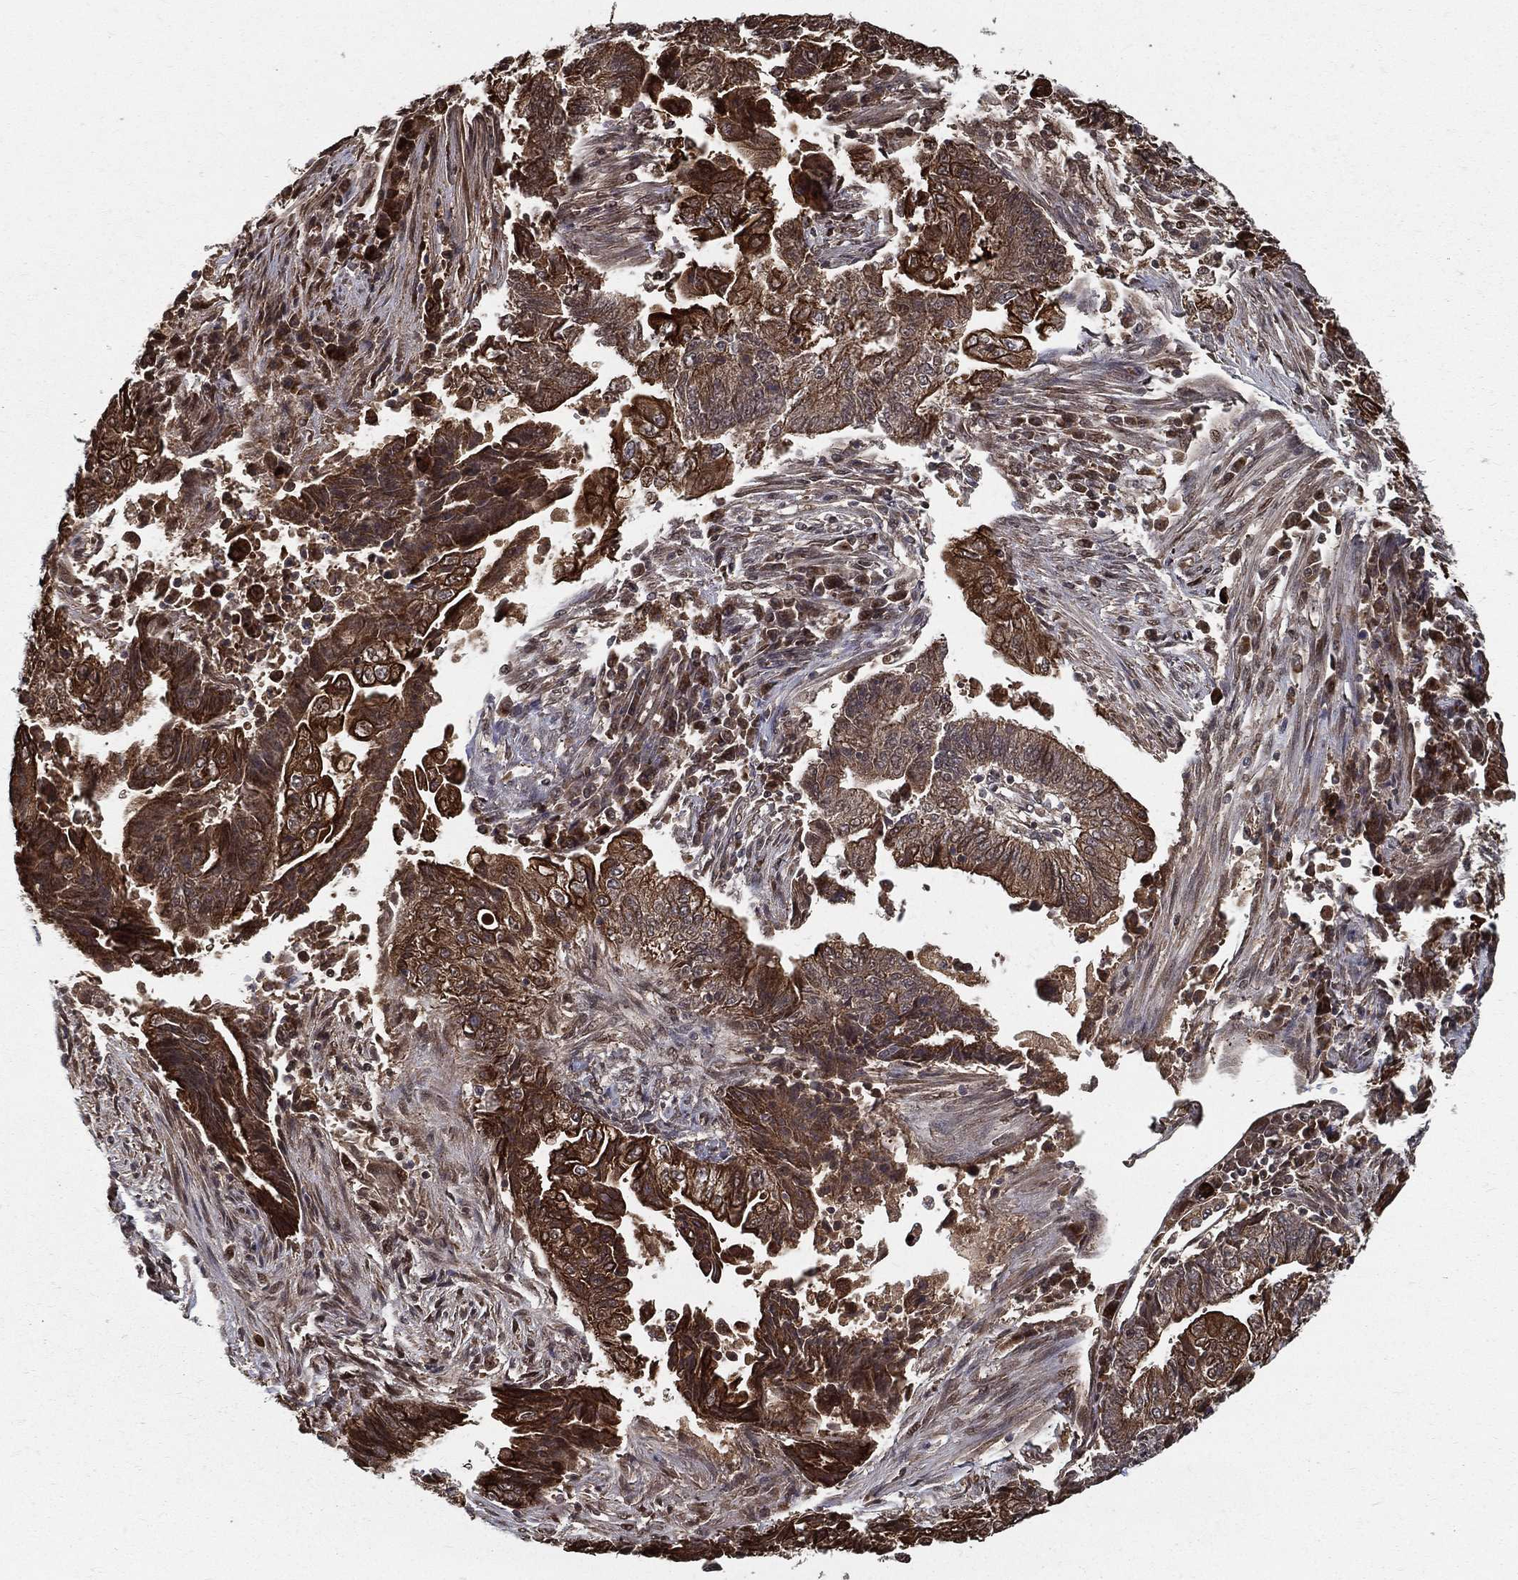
{"staining": {"intensity": "strong", "quantity": "<25%", "location": "cytoplasmic/membranous"}, "tissue": "endometrial cancer", "cell_type": "Tumor cells", "image_type": "cancer", "snomed": [{"axis": "morphology", "description": "Adenocarcinoma, NOS"}, {"axis": "topography", "description": "Uterus"}, {"axis": "topography", "description": "Endometrium"}], "caption": "This image demonstrates endometrial adenocarcinoma stained with IHC to label a protein in brown. The cytoplasmic/membranous of tumor cells show strong positivity for the protein. Nuclei are counter-stained blue.", "gene": "SLC6A6", "patient": {"sex": "female", "age": 54}}